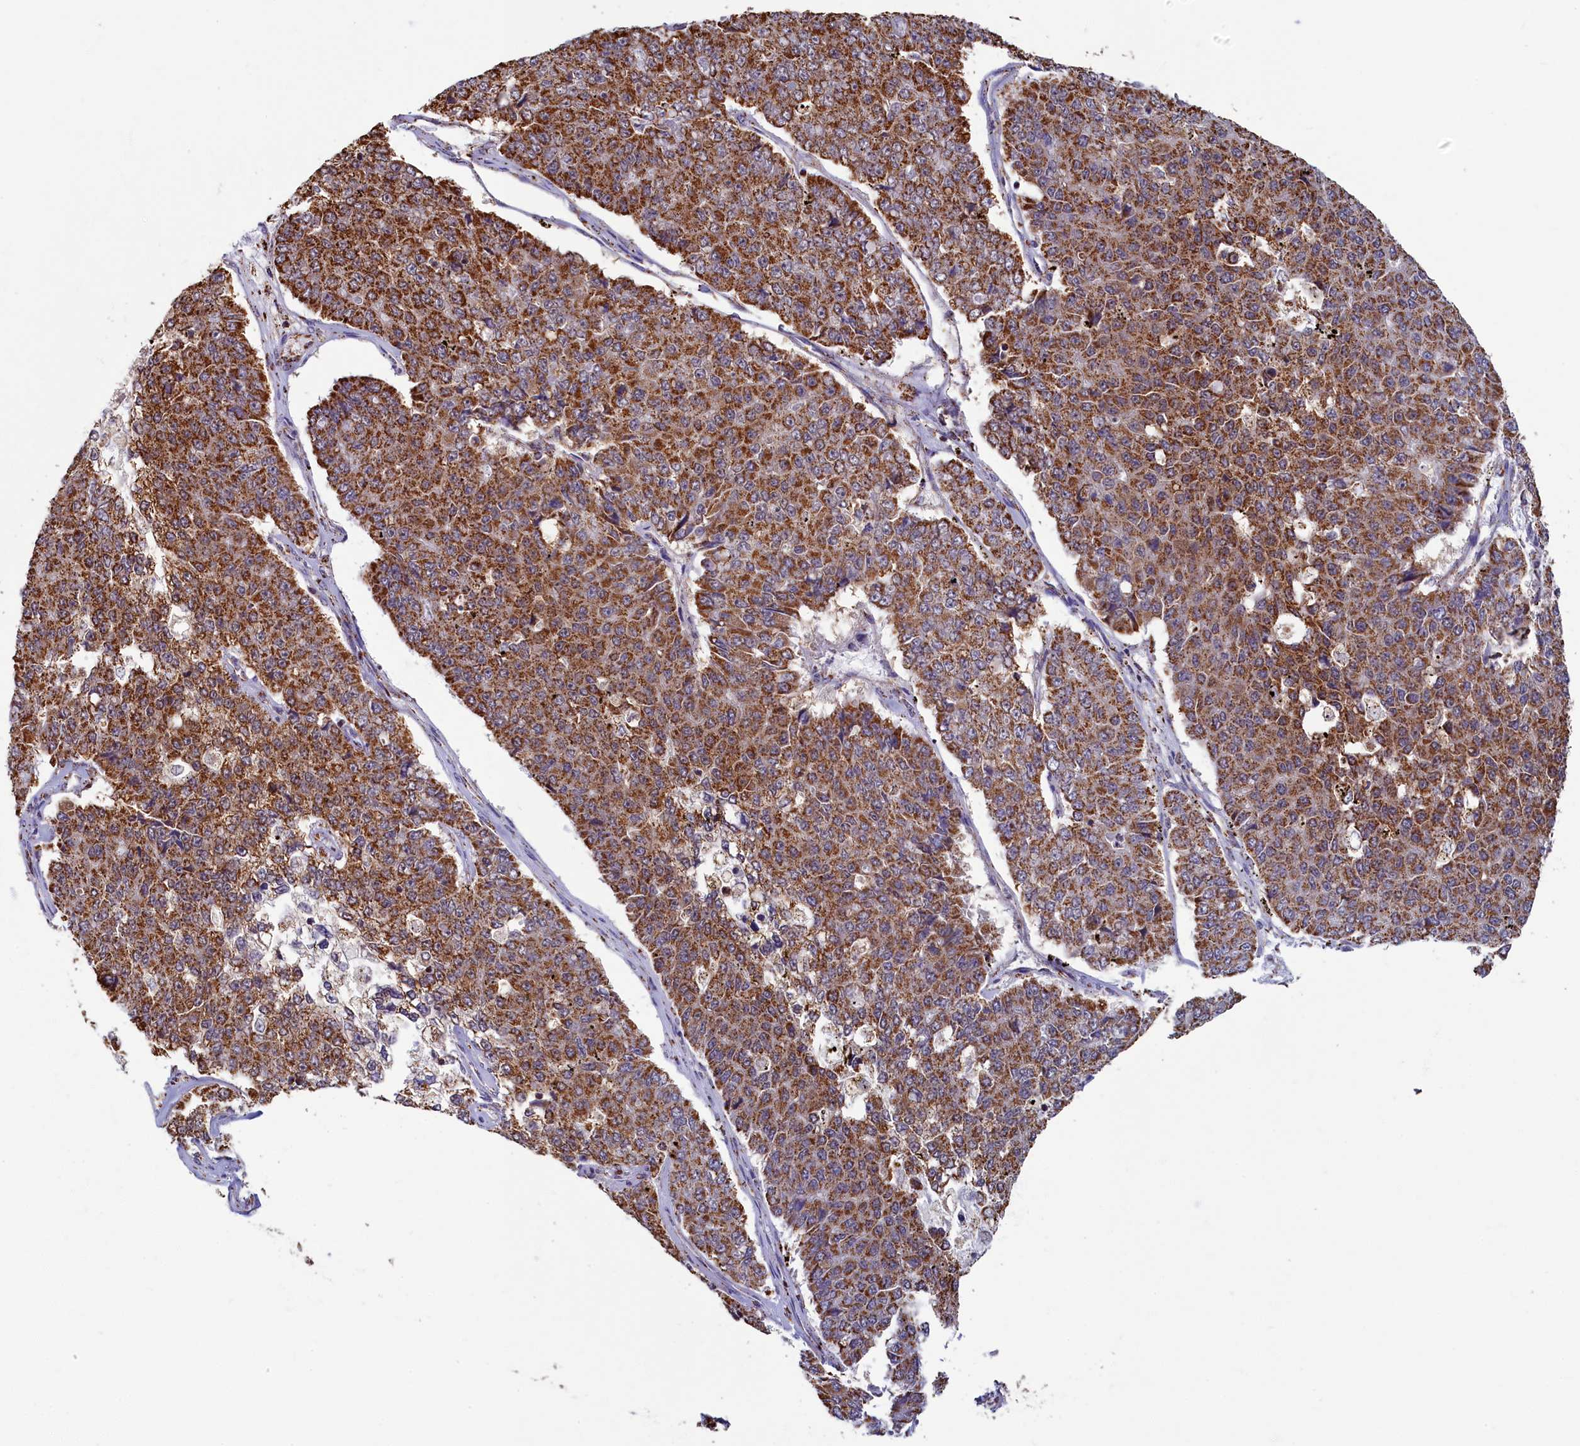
{"staining": {"intensity": "strong", "quantity": ">75%", "location": "cytoplasmic/membranous"}, "tissue": "pancreatic cancer", "cell_type": "Tumor cells", "image_type": "cancer", "snomed": [{"axis": "morphology", "description": "Adenocarcinoma, NOS"}, {"axis": "topography", "description": "Pancreas"}], "caption": "Immunohistochemical staining of adenocarcinoma (pancreatic) exhibits high levels of strong cytoplasmic/membranous protein staining in approximately >75% of tumor cells. The staining was performed using DAB (3,3'-diaminobenzidine) to visualize the protein expression in brown, while the nuclei were stained in blue with hematoxylin (Magnification: 20x).", "gene": "SPR", "patient": {"sex": "male", "age": 50}}